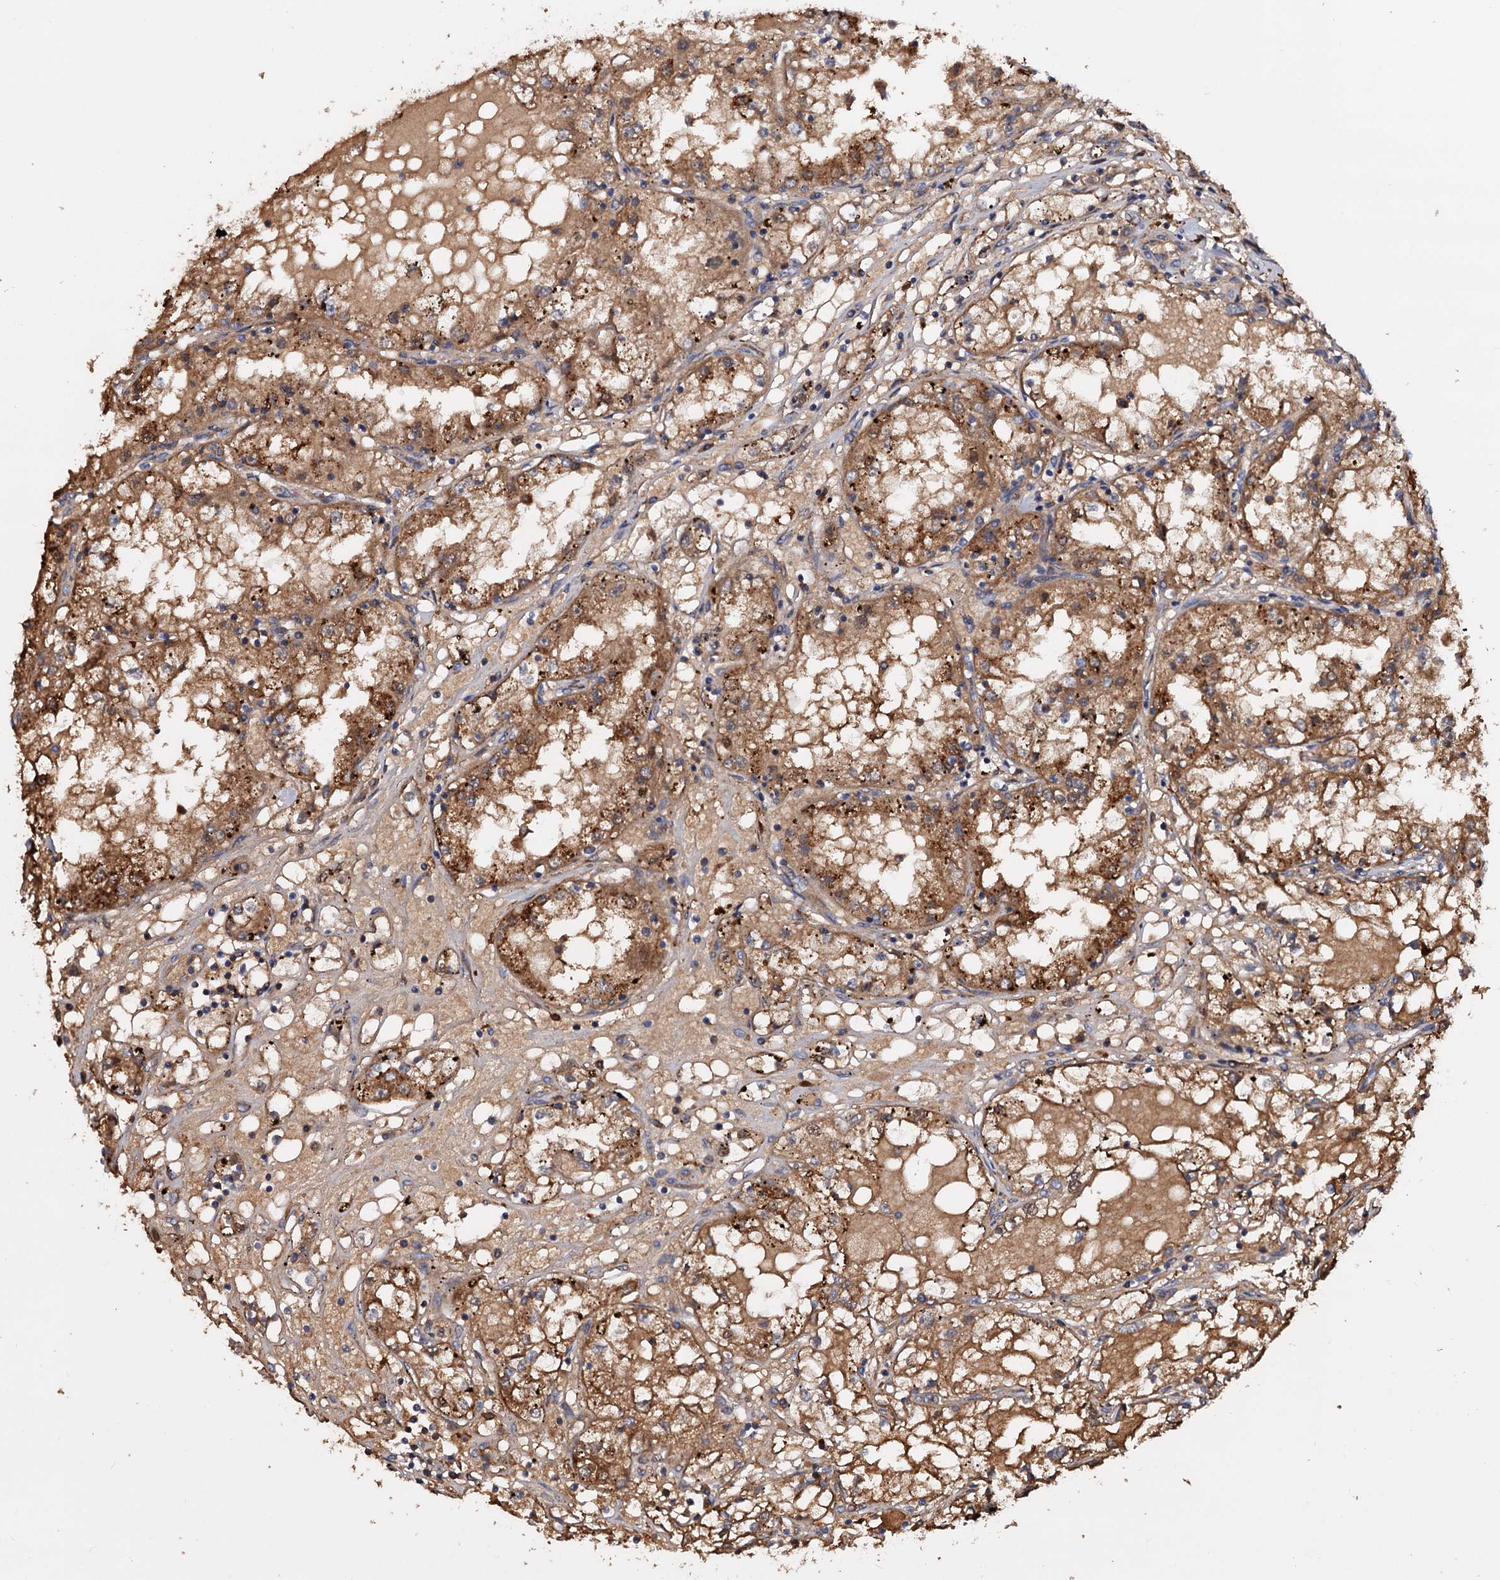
{"staining": {"intensity": "moderate", "quantity": ">75%", "location": "cytoplasmic/membranous"}, "tissue": "renal cancer", "cell_type": "Tumor cells", "image_type": "cancer", "snomed": [{"axis": "morphology", "description": "Adenocarcinoma, NOS"}, {"axis": "topography", "description": "Kidney"}], "caption": "Immunohistochemistry (IHC) (DAB (3,3'-diaminobenzidine)) staining of renal adenocarcinoma exhibits moderate cytoplasmic/membranous protein positivity in about >75% of tumor cells.", "gene": "MRPL42", "patient": {"sex": "male", "age": 56}}